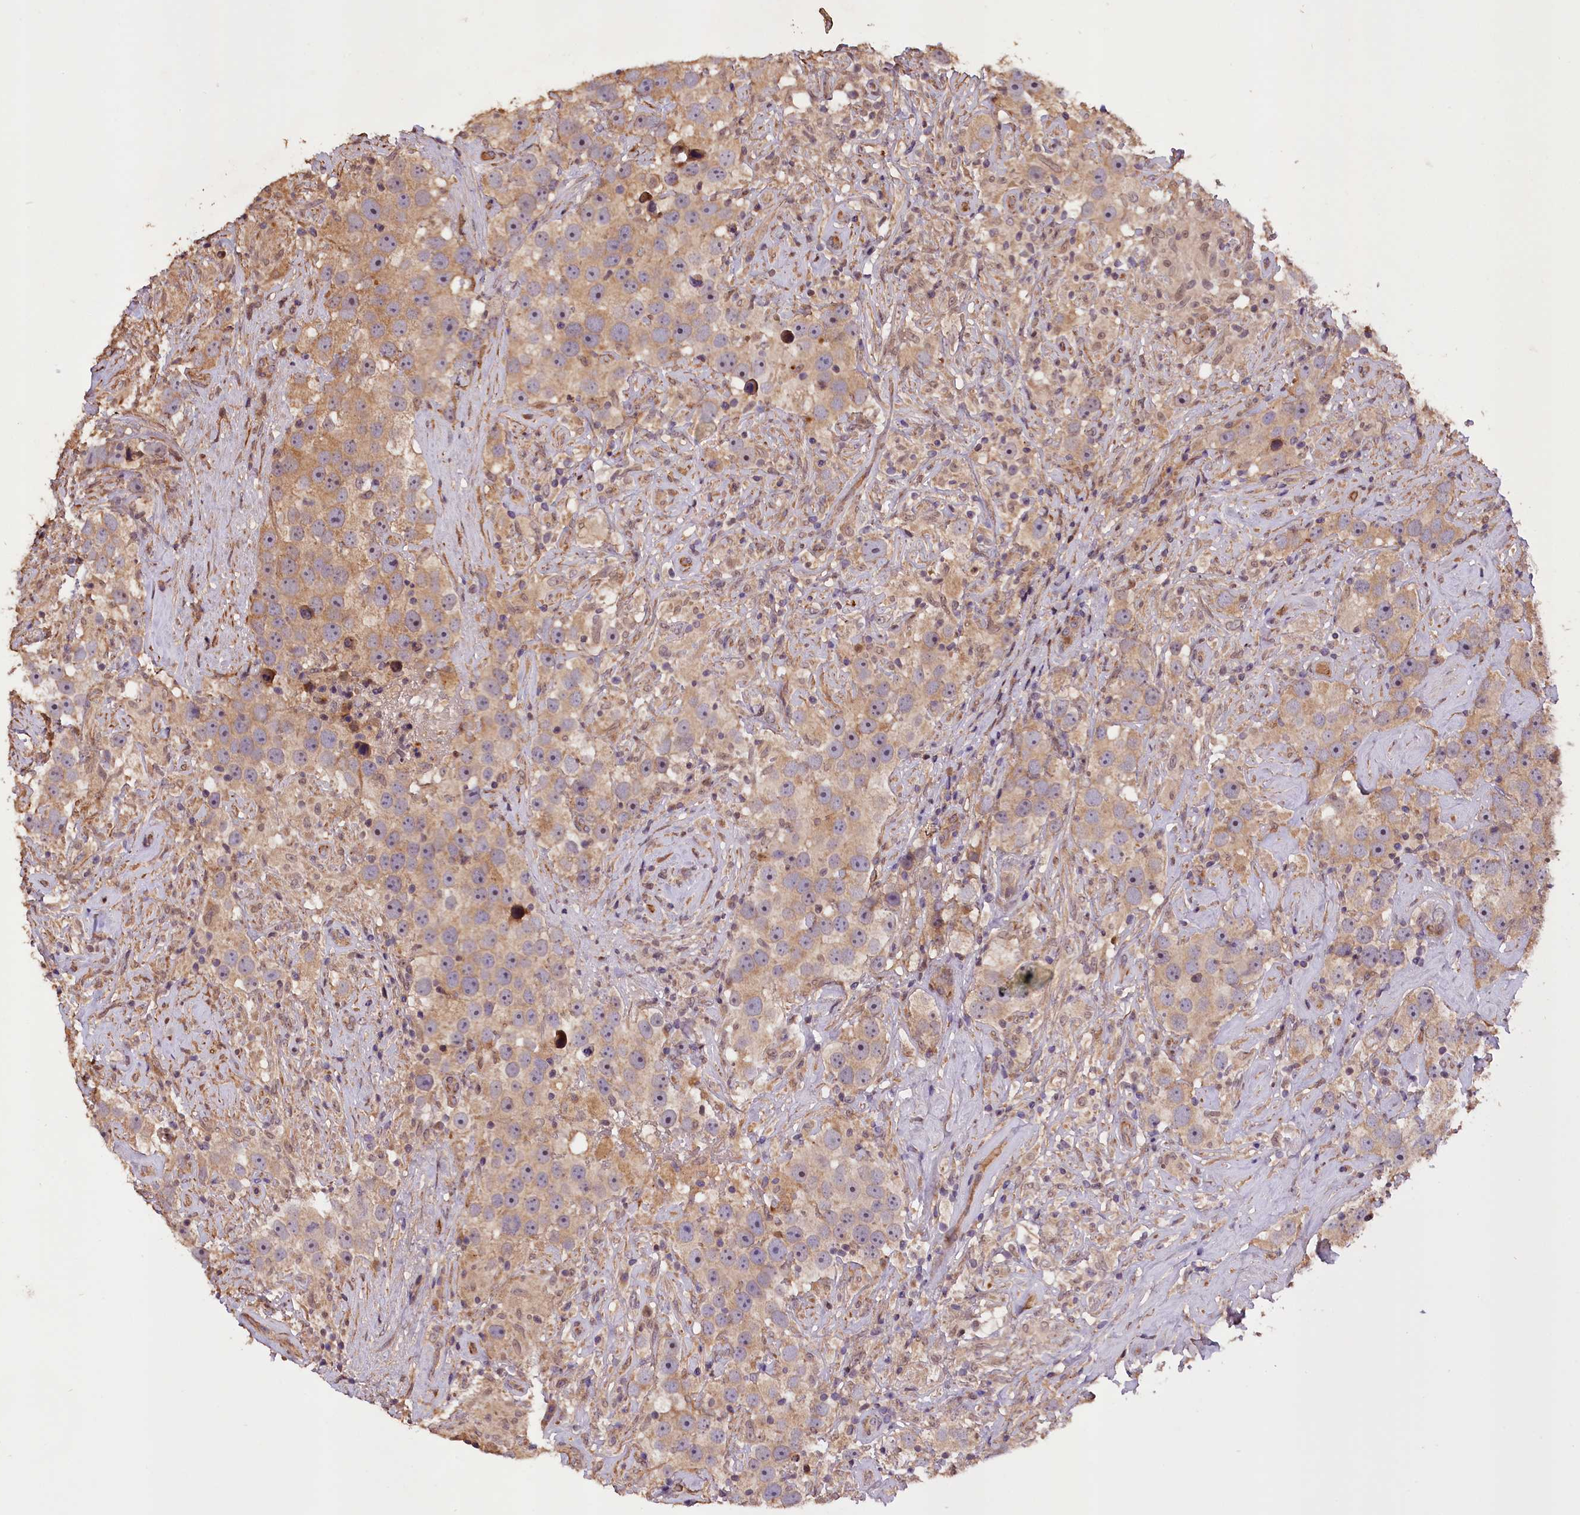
{"staining": {"intensity": "weak", "quantity": ">75%", "location": "cytoplasmic/membranous"}, "tissue": "testis cancer", "cell_type": "Tumor cells", "image_type": "cancer", "snomed": [{"axis": "morphology", "description": "Seminoma, NOS"}, {"axis": "topography", "description": "Testis"}], "caption": "This is a micrograph of immunohistochemistry staining of testis seminoma, which shows weak positivity in the cytoplasmic/membranous of tumor cells.", "gene": "DNAJB9", "patient": {"sex": "male", "age": 49}}